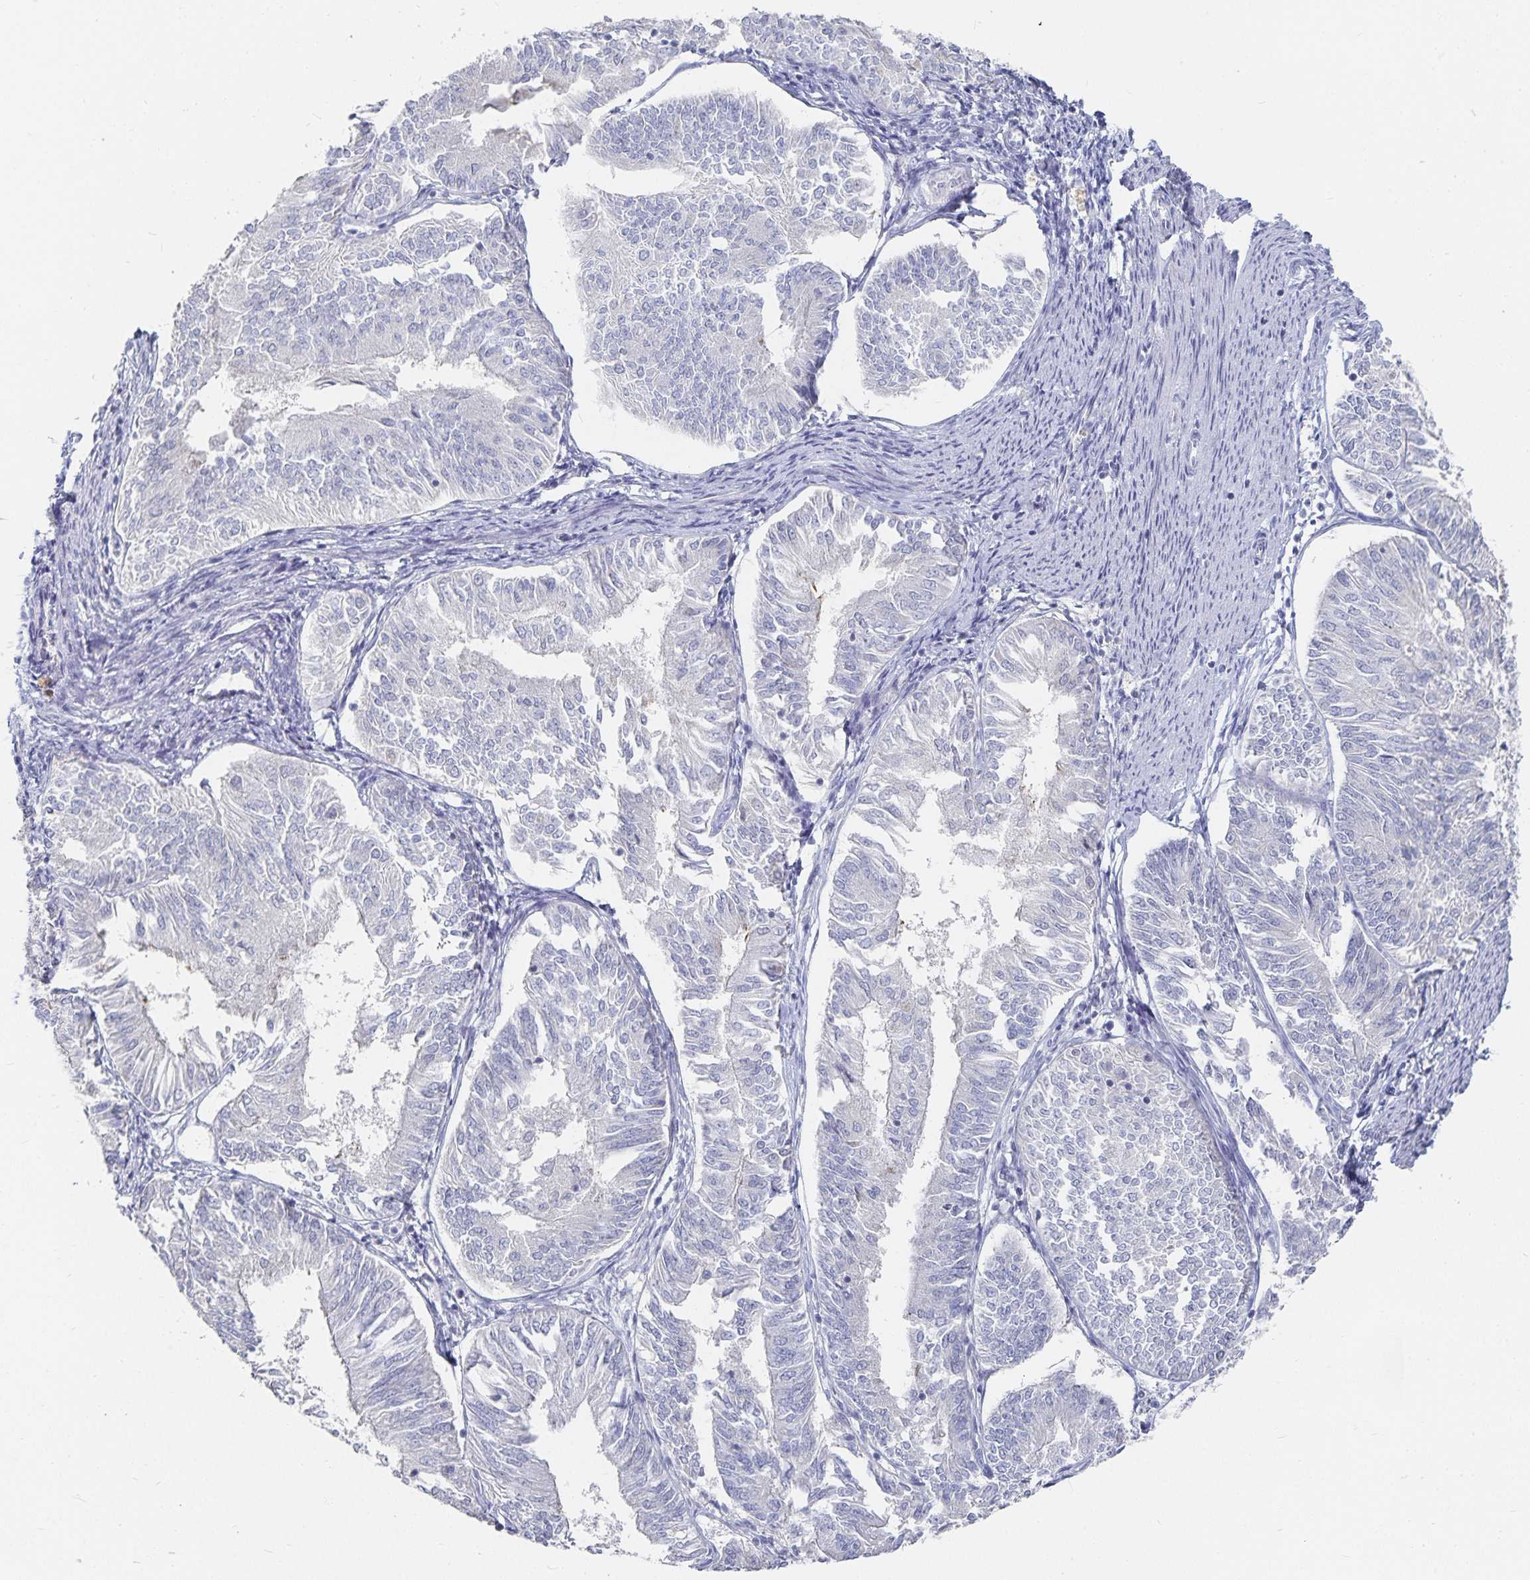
{"staining": {"intensity": "negative", "quantity": "none", "location": "none"}, "tissue": "endometrial cancer", "cell_type": "Tumor cells", "image_type": "cancer", "snomed": [{"axis": "morphology", "description": "Adenocarcinoma, NOS"}, {"axis": "topography", "description": "Endometrium"}], "caption": "A high-resolution image shows immunohistochemistry staining of endometrial cancer (adenocarcinoma), which displays no significant staining in tumor cells.", "gene": "DNAH9", "patient": {"sex": "female", "age": 58}}